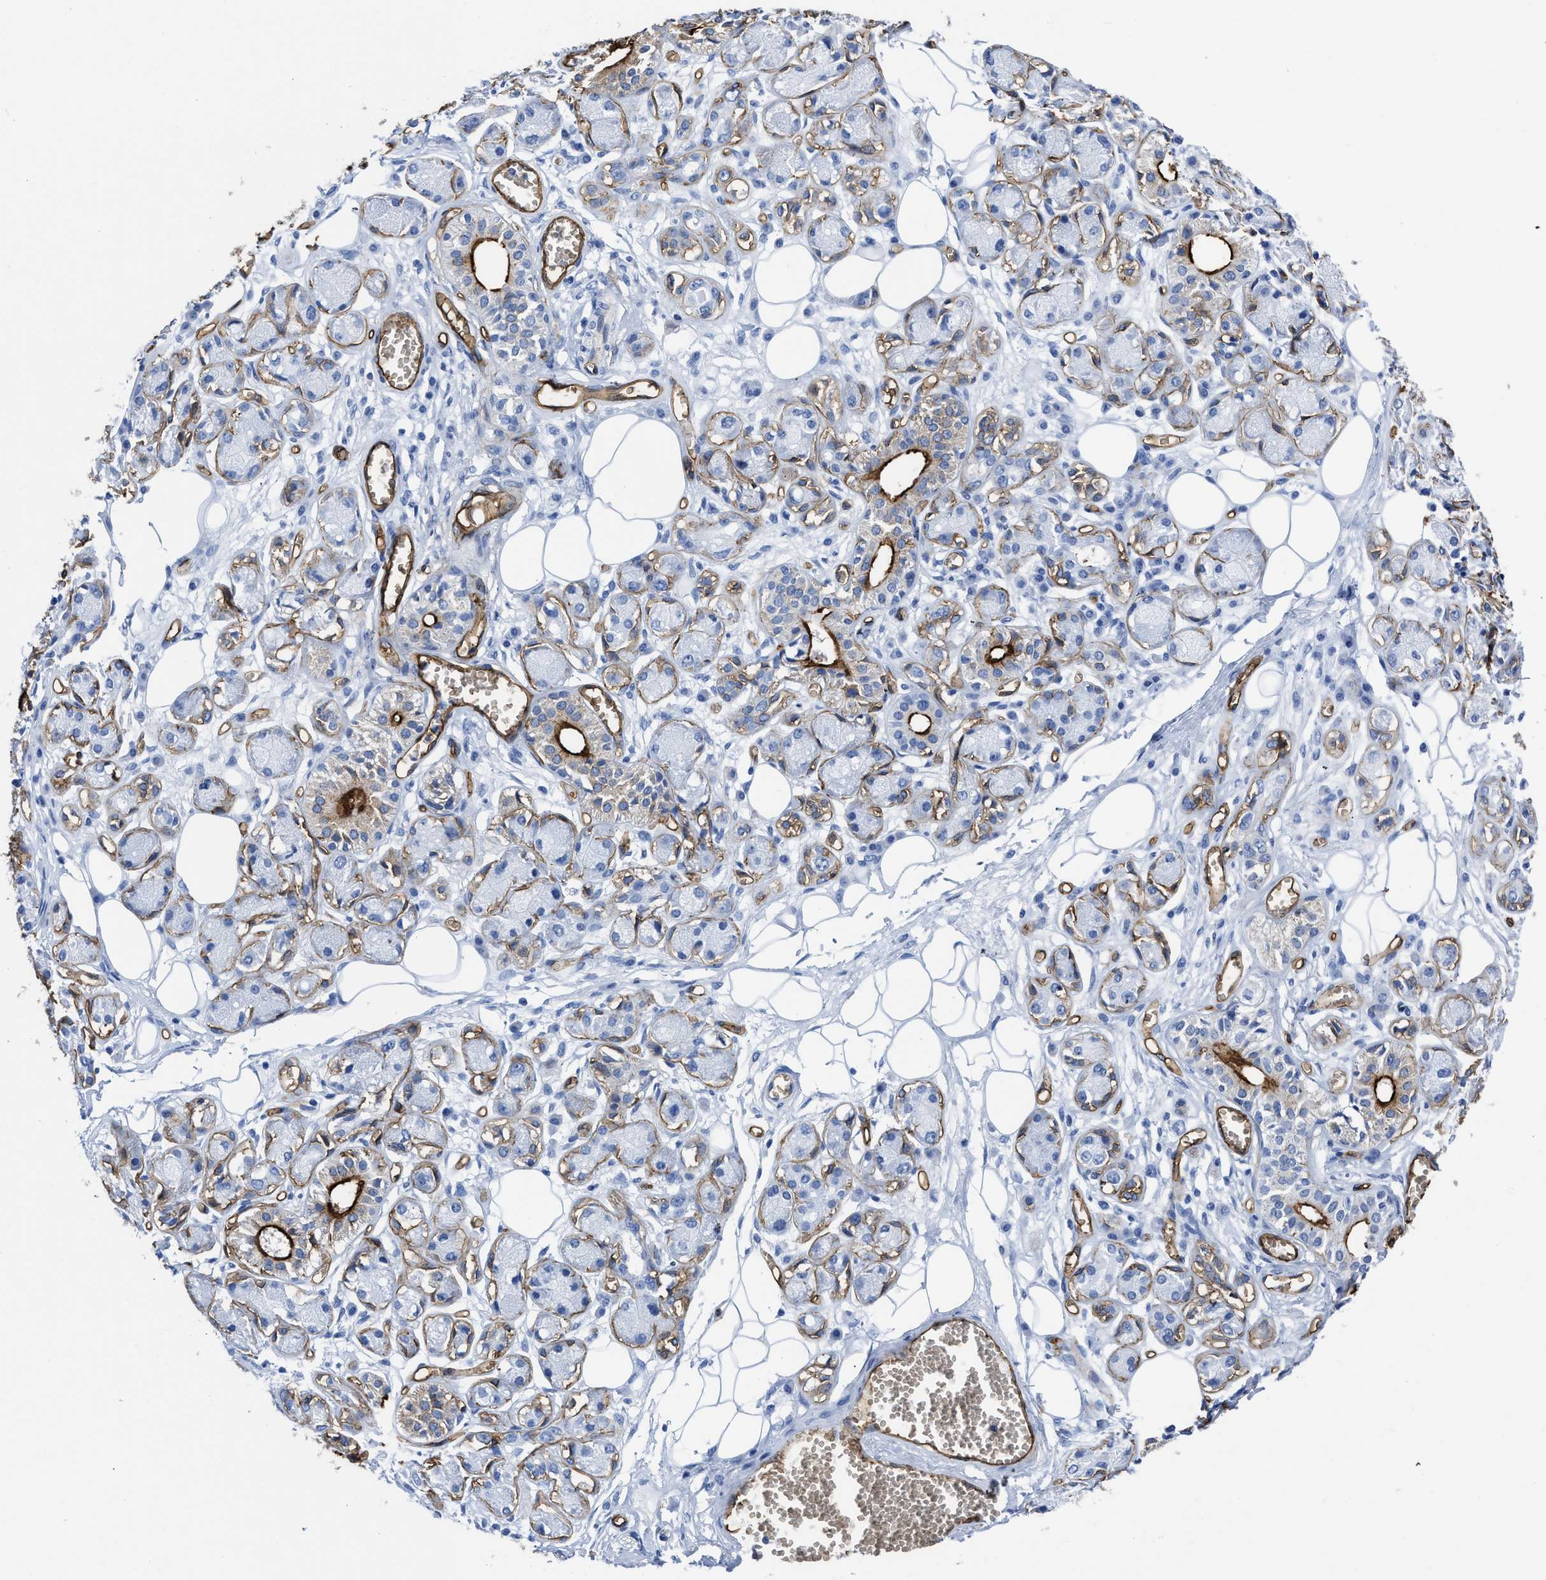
{"staining": {"intensity": "negative", "quantity": "none", "location": "none"}, "tissue": "adipose tissue", "cell_type": "Adipocytes", "image_type": "normal", "snomed": [{"axis": "morphology", "description": "Normal tissue, NOS"}, {"axis": "morphology", "description": "Inflammation, NOS"}, {"axis": "topography", "description": "Salivary gland"}, {"axis": "topography", "description": "Peripheral nerve tissue"}], "caption": "IHC image of unremarkable adipose tissue: adipose tissue stained with DAB exhibits no significant protein expression in adipocytes.", "gene": "AQP1", "patient": {"sex": "female", "age": 75}}